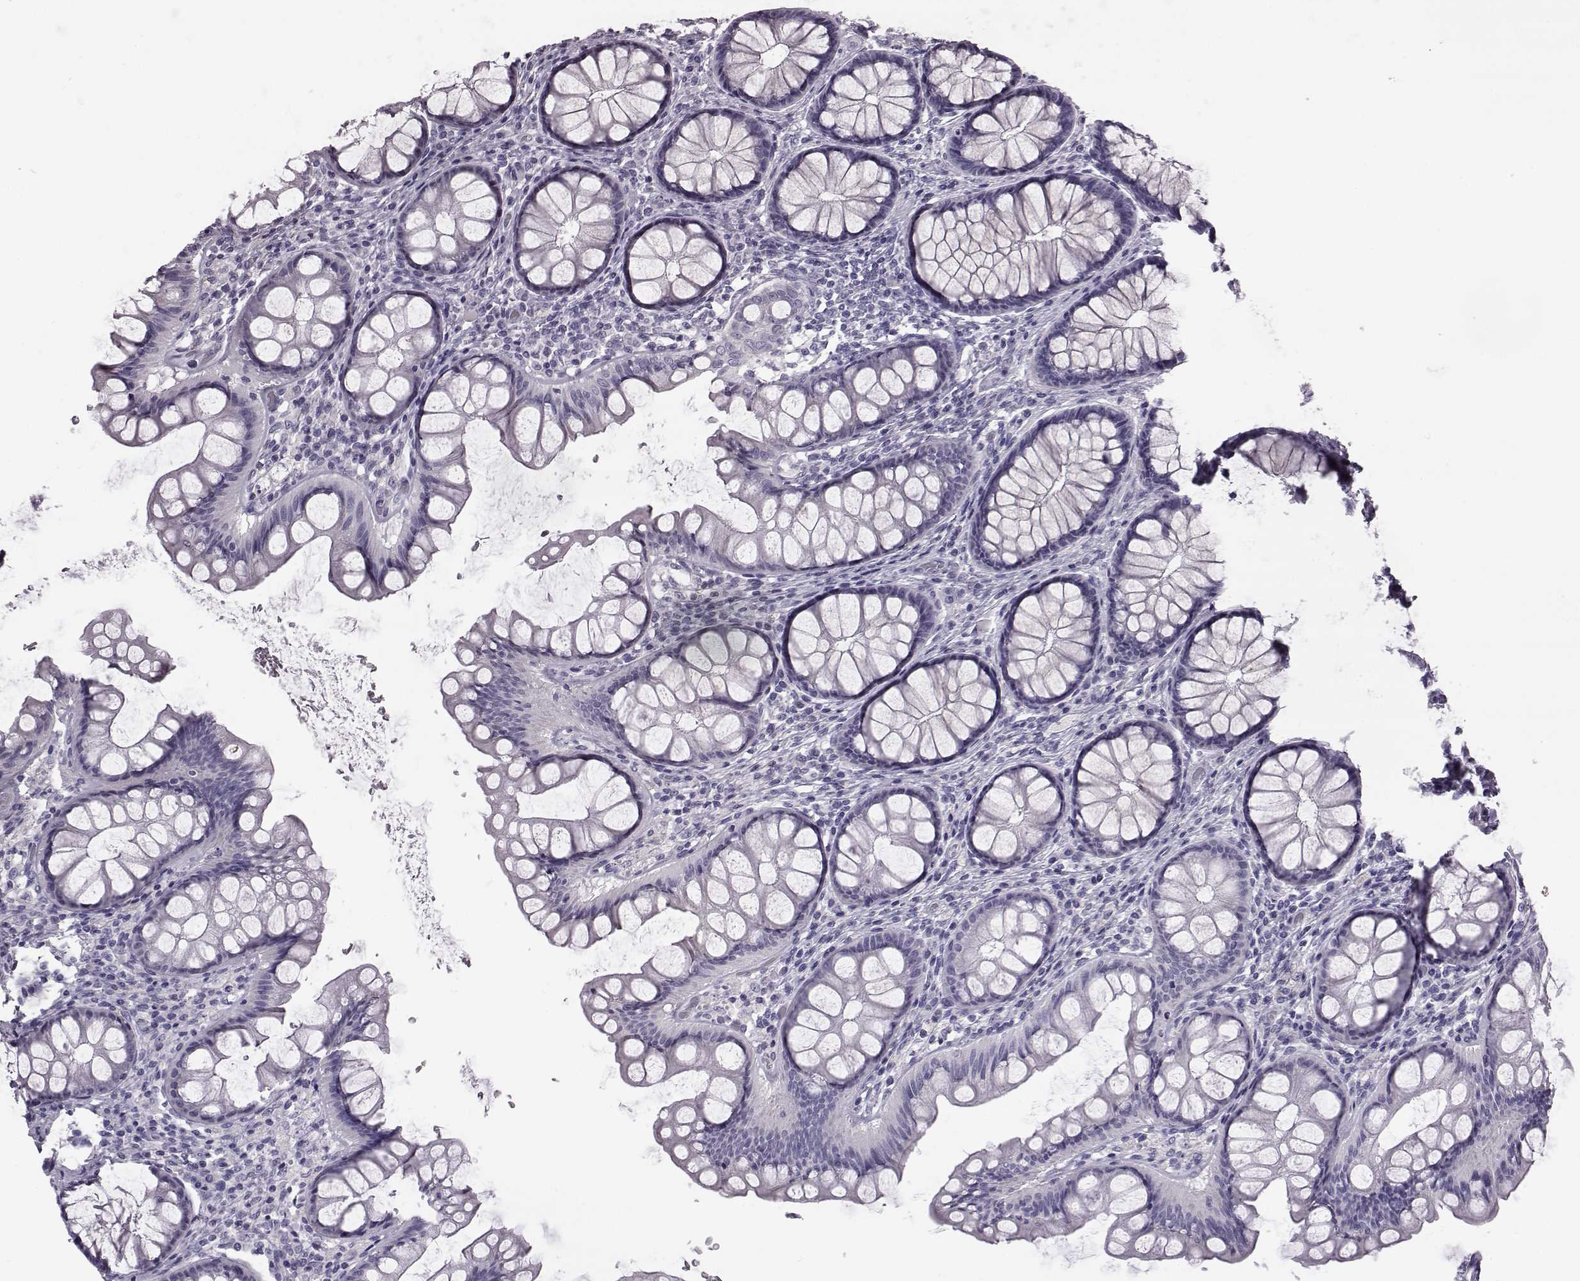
{"staining": {"intensity": "negative", "quantity": "none", "location": "none"}, "tissue": "colon", "cell_type": "Endothelial cells", "image_type": "normal", "snomed": [{"axis": "morphology", "description": "Normal tissue, NOS"}, {"axis": "topography", "description": "Colon"}], "caption": "There is no significant staining in endothelial cells of colon. Brightfield microscopy of immunohistochemistry (IHC) stained with DAB (brown) and hematoxylin (blue), captured at high magnification.", "gene": "ODAD4", "patient": {"sex": "female", "age": 65}}